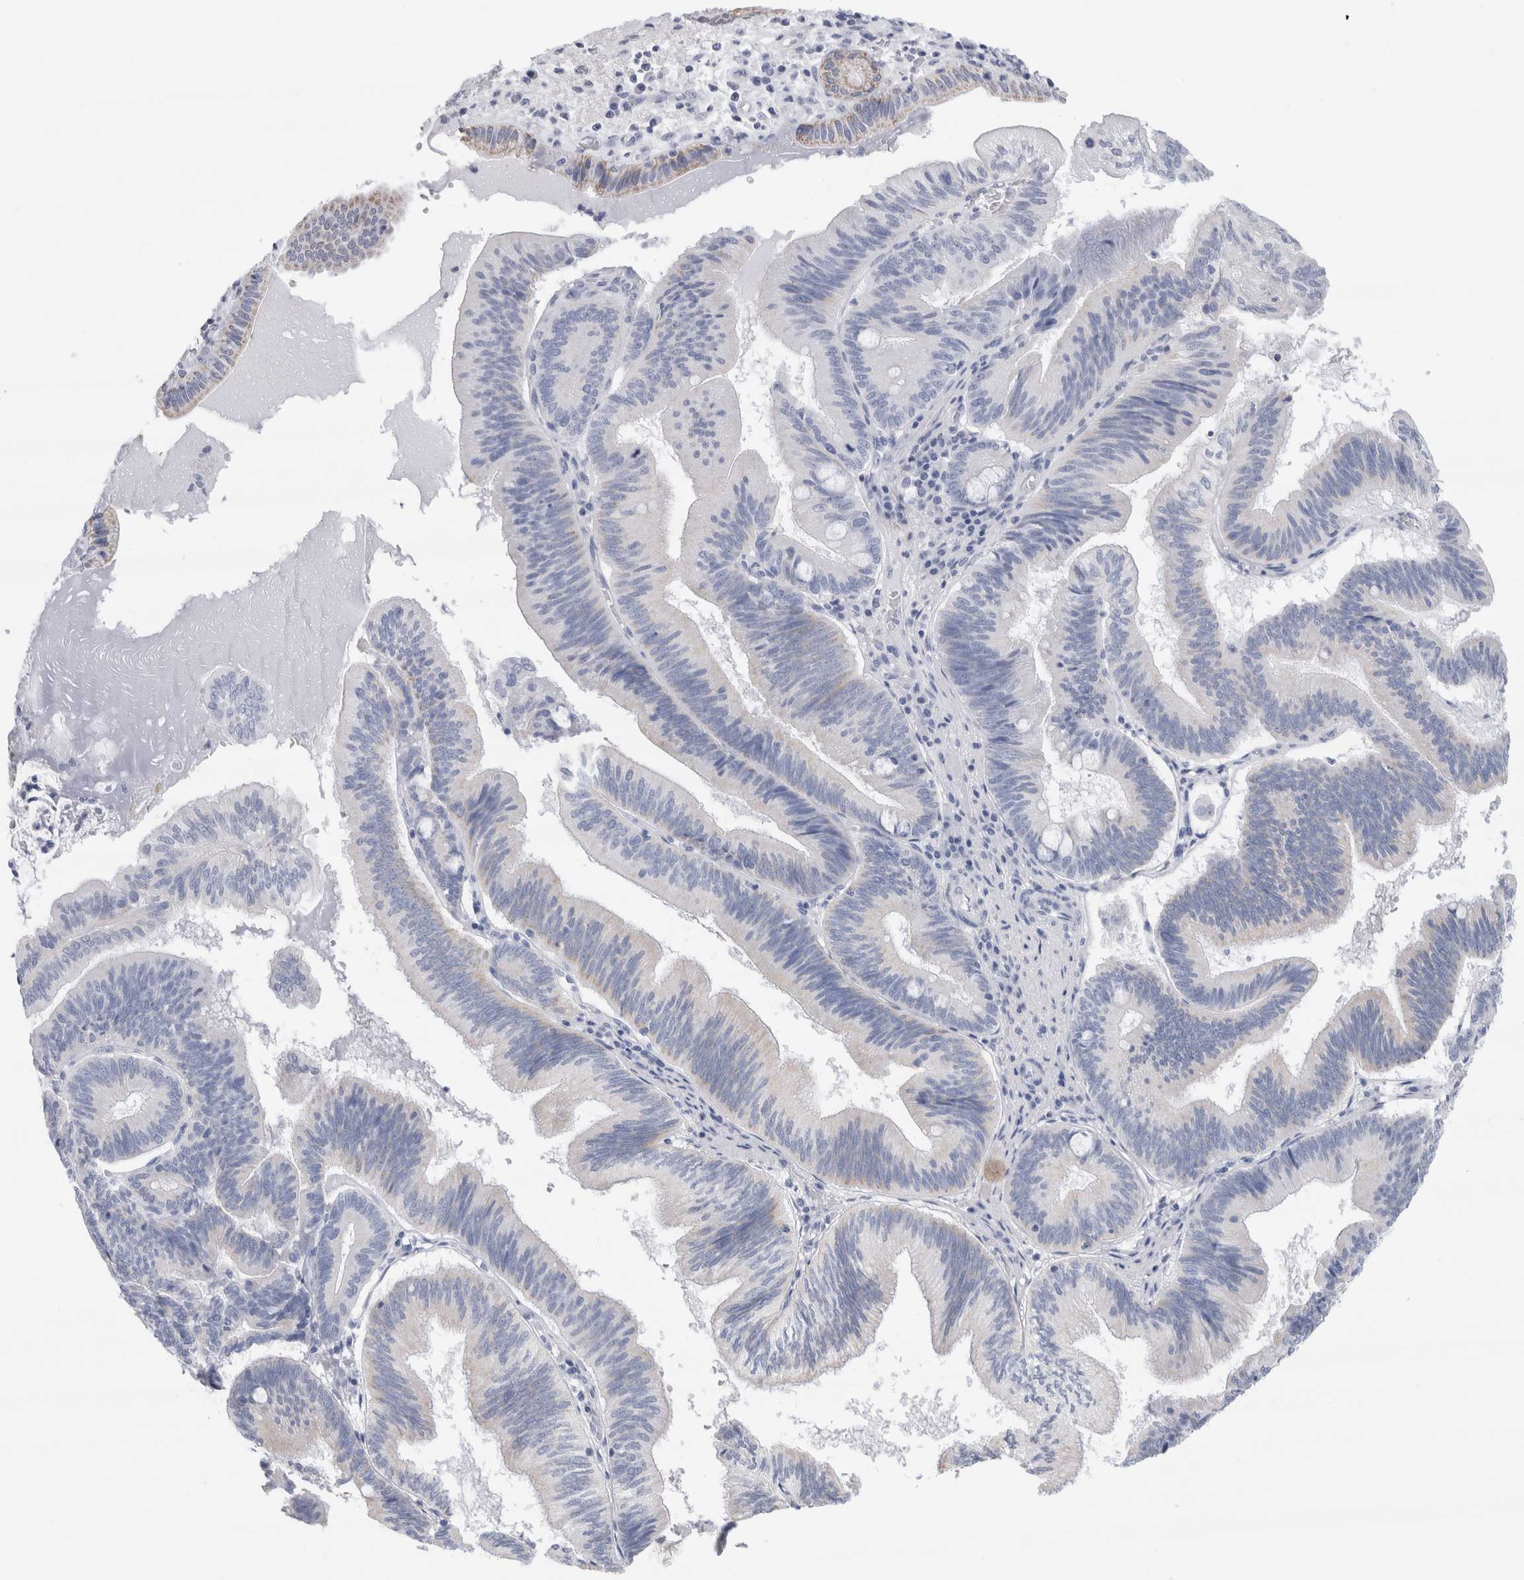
{"staining": {"intensity": "negative", "quantity": "none", "location": "none"}, "tissue": "pancreatic cancer", "cell_type": "Tumor cells", "image_type": "cancer", "snomed": [{"axis": "morphology", "description": "Adenocarcinoma, NOS"}, {"axis": "topography", "description": "Pancreas"}], "caption": "Histopathology image shows no protein expression in tumor cells of adenocarcinoma (pancreatic) tissue. (DAB (3,3'-diaminobenzidine) IHC with hematoxylin counter stain).", "gene": "ECHDC2", "patient": {"sex": "male", "age": 82}}